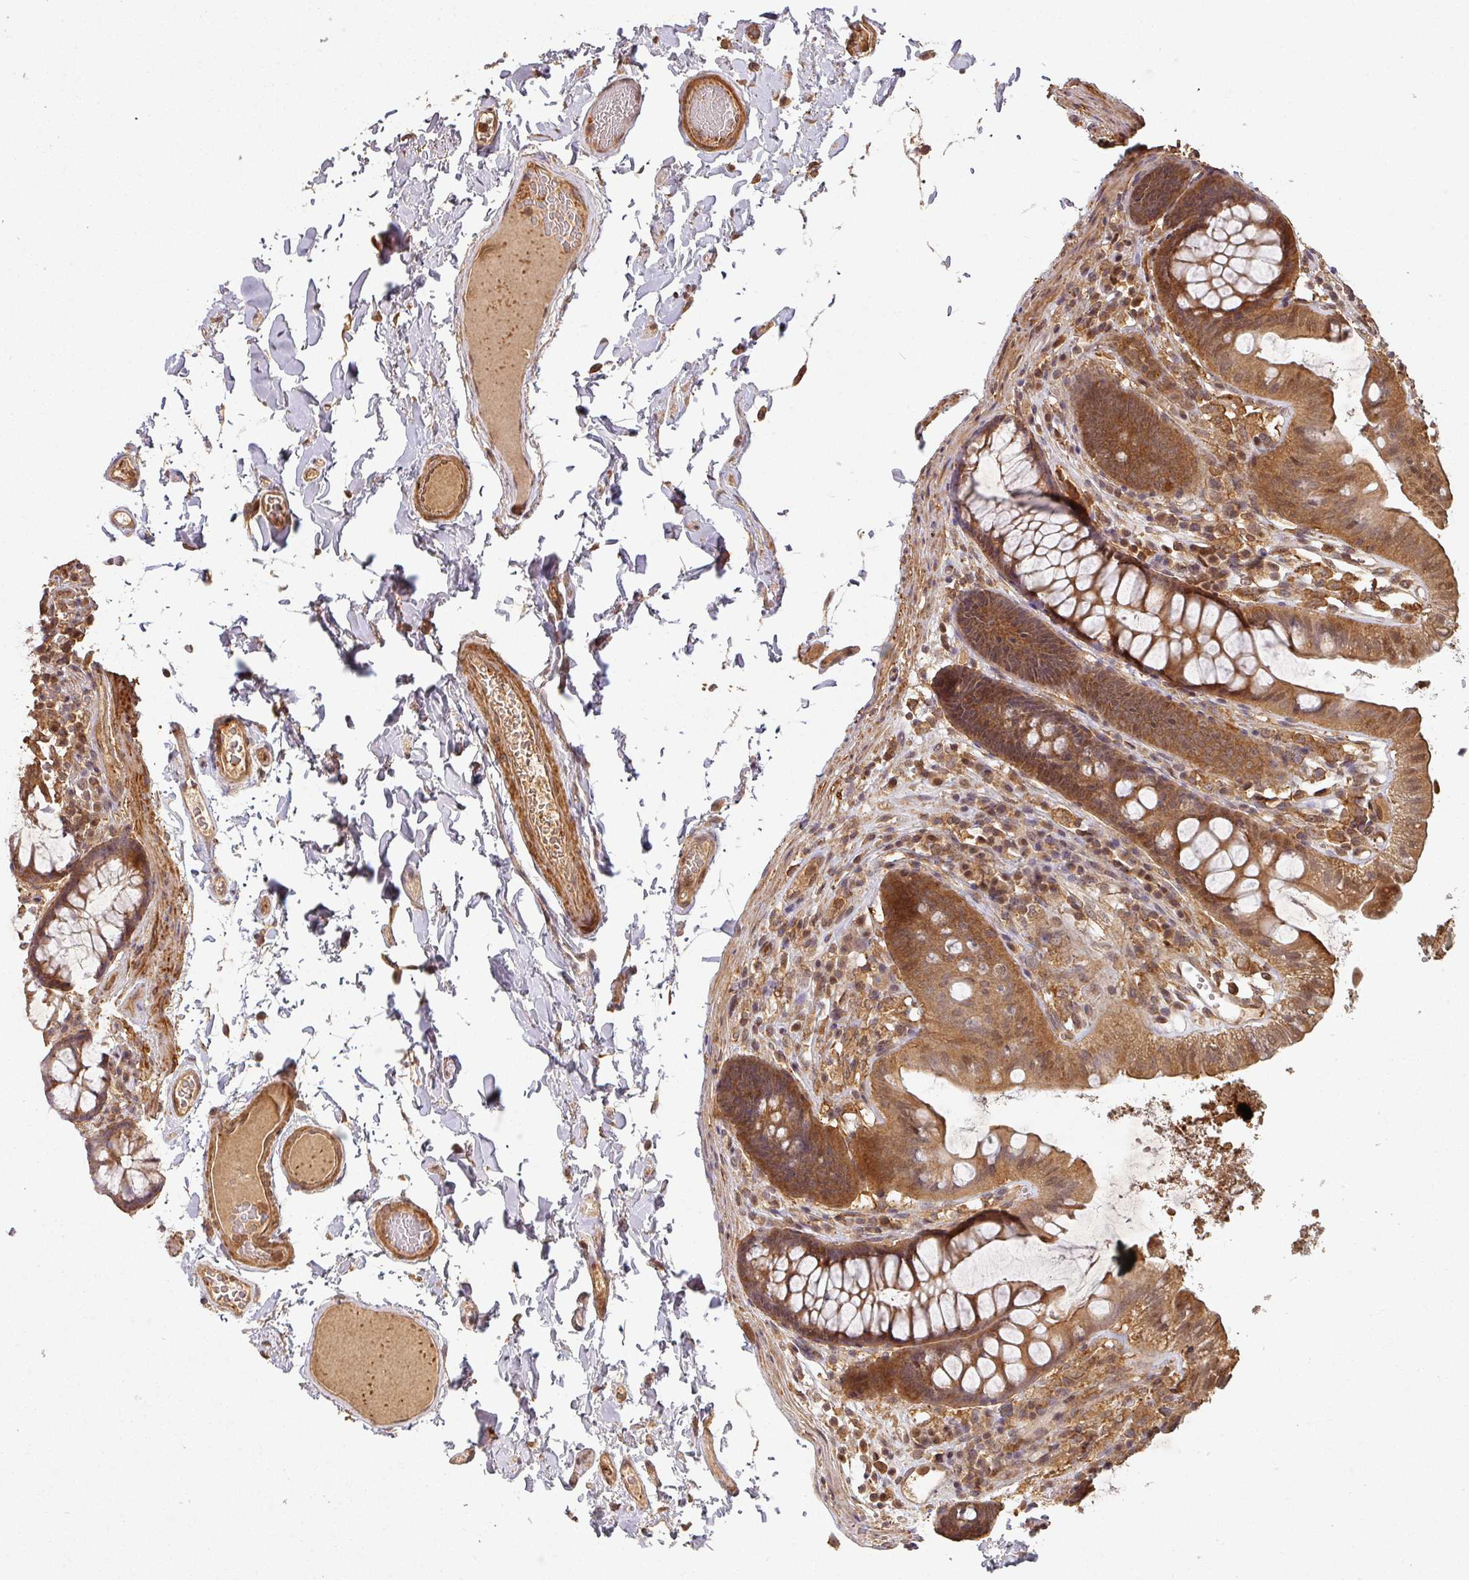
{"staining": {"intensity": "moderate", "quantity": ">75%", "location": "cytoplasmic/membranous"}, "tissue": "colon", "cell_type": "Endothelial cells", "image_type": "normal", "snomed": [{"axis": "morphology", "description": "Normal tissue, NOS"}, {"axis": "topography", "description": "Colon"}], "caption": "Normal colon reveals moderate cytoplasmic/membranous staining in approximately >75% of endothelial cells, visualized by immunohistochemistry.", "gene": "ZNF322", "patient": {"sex": "male", "age": 84}}